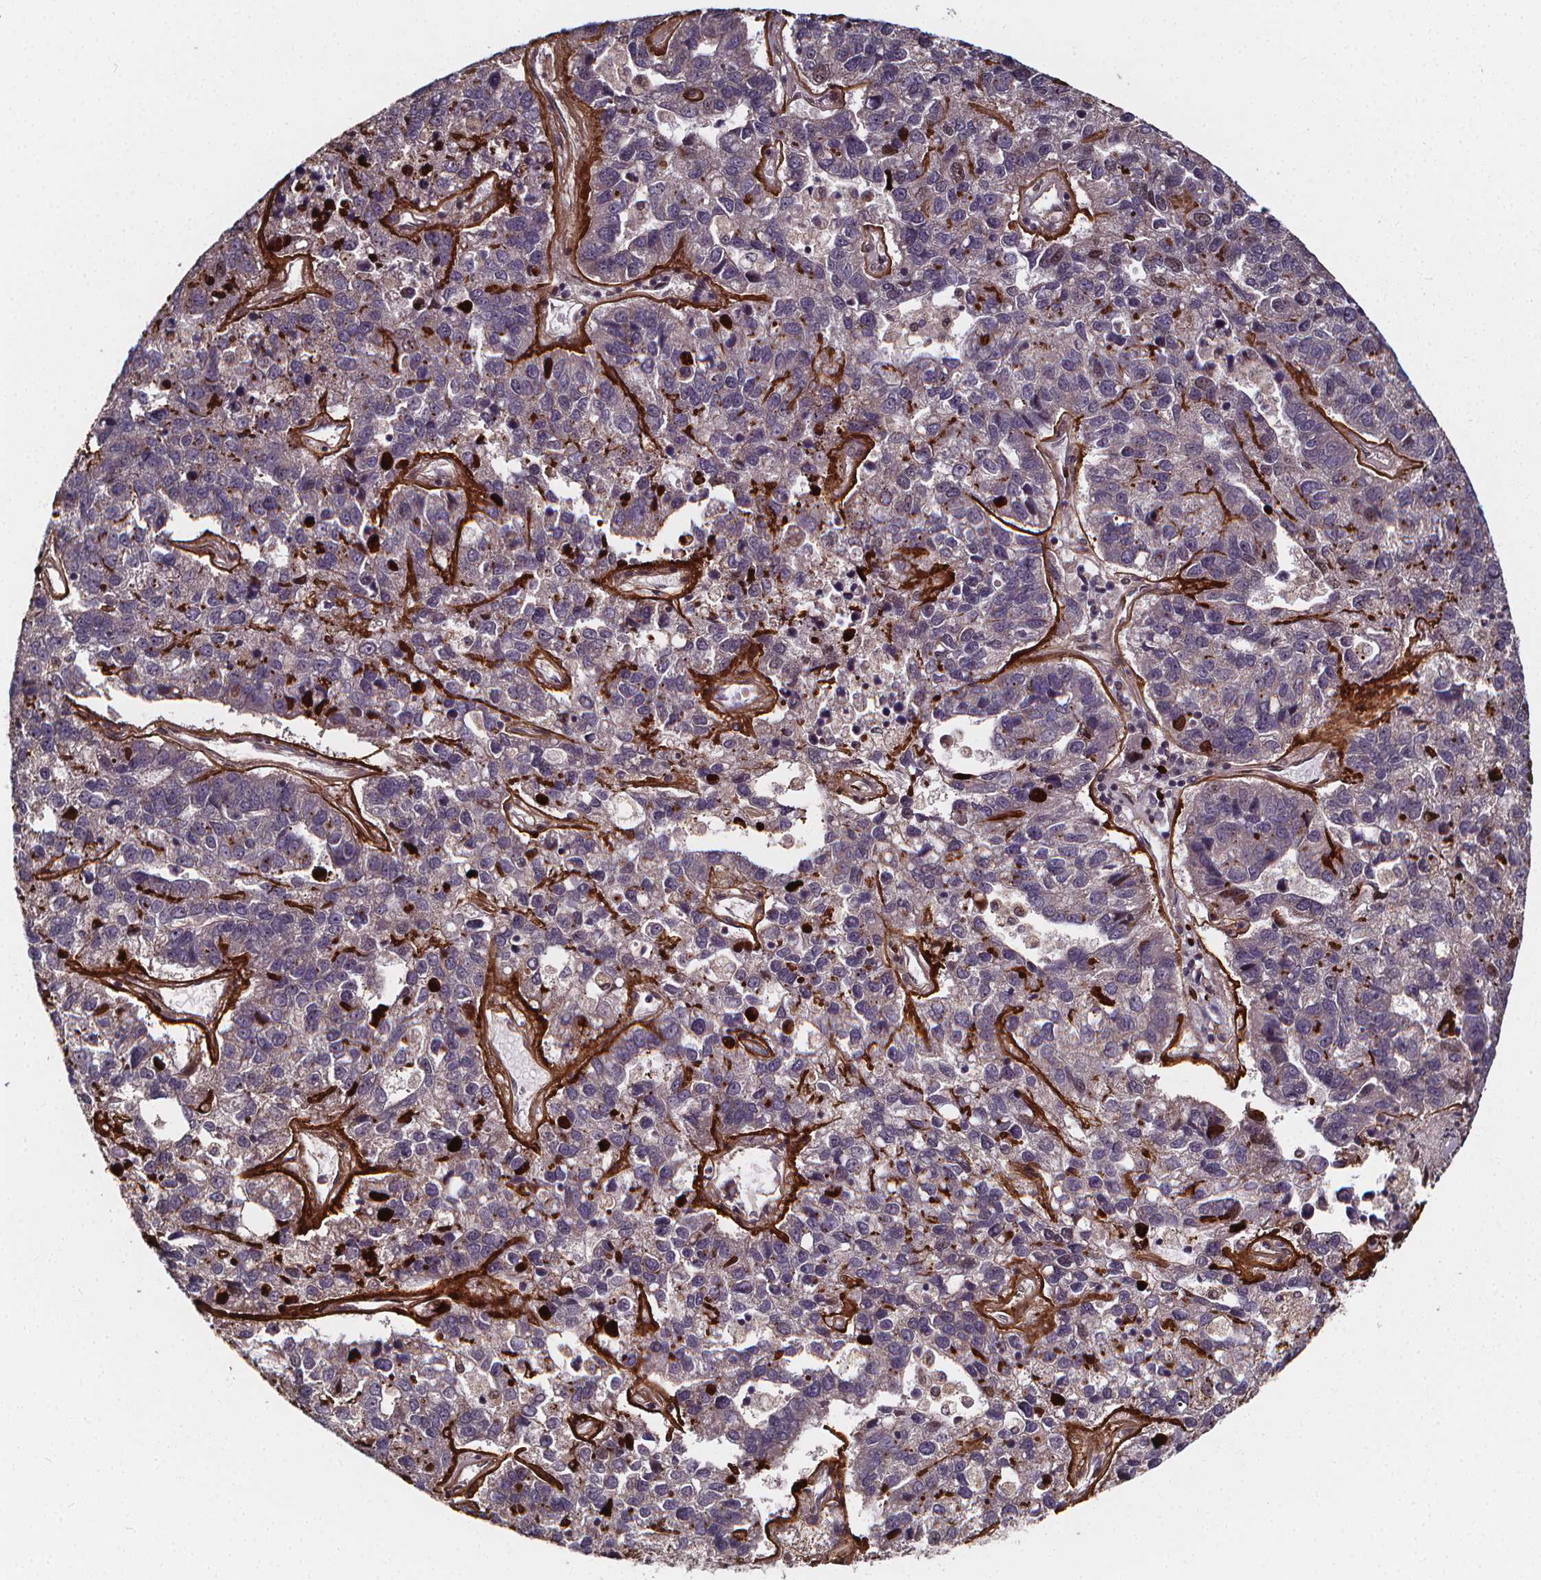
{"staining": {"intensity": "negative", "quantity": "none", "location": "none"}, "tissue": "pancreatic cancer", "cell_type": "Tumor cells", "image_type": "cancer", "snomed": [{"axis": "morphology", "description": "Adenocarcinoma, NOS"}, {"axis": "topography", "description": "Pancreas"}], "caption": "Pancreatic adenocarcinoma was stained to show a protein in brown. There is no significant staining in tumor cells.", "gene": "DDIT3", "patient": {"sex": "female", "age": 61}}